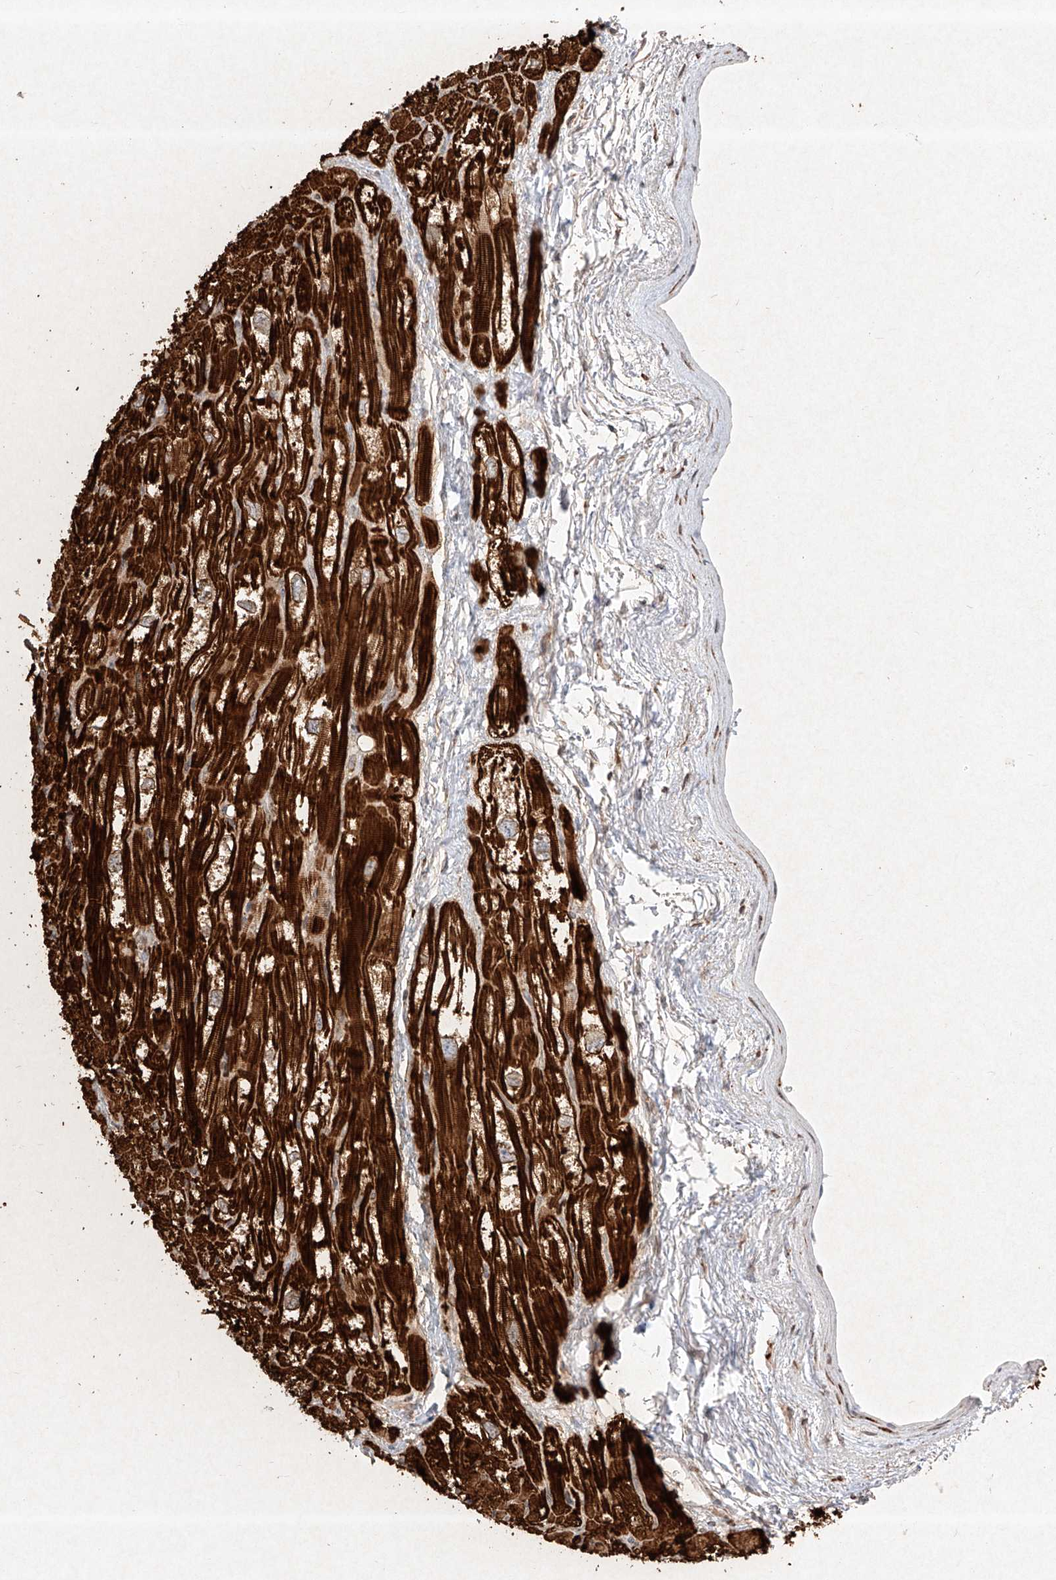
{"staining": {"intensity": "strong", "quantity": ">75%", "location": "cytoplasmic/membranous"}, "tissue": "heart muscle", "cell_type": "Cardiomyocytes", "image_type": "normal", "snomed": [{"axis": "morphology", "description": "Normal tissue, NOS"}, {"axis": "topography", "description": "Heart"}], "caption": "IHC micrograph of normal heart muscle: heart muscle stained using immunohistochemistry displays high levels of strong protein expression localized specifically in the cytoplasmic/membranous of cardiomyocytes, appearing as a cytoplasmic/membranous brown color.", "gene": "SEMA3B", "patient": {"sex": "male", "age": 50}}